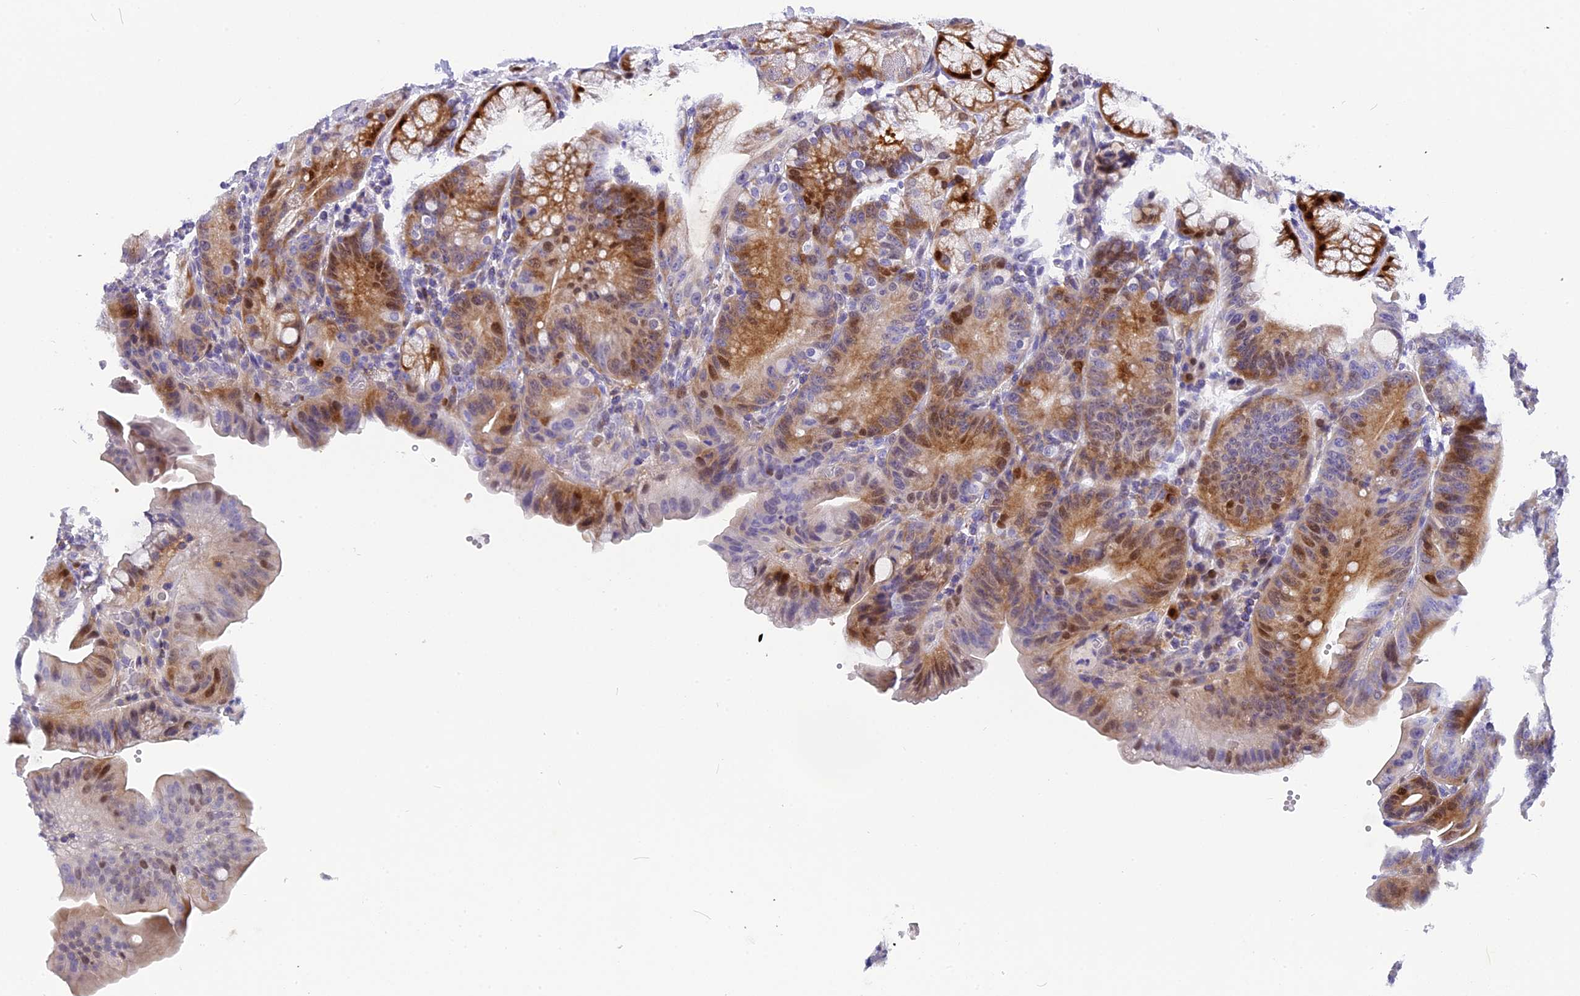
{"staining": {"intensity": "strong", "quantity": "25%-75%", "location": "cytoplasmic/membranous,nuclear"}, "tissue": "duodenum", "cell_type": "Glandular cells", "image_type": "normal", "snomed": [{"axis": "morphology", "description": "Normal tissue, NOS"}, {"axis": "topography", "description": "Duodenum"}], "caption": "Unremarkable duodenum demonstrates strong cytoplasmic/membranous,nuclear staining in about 25%-75% of glandular cells The staining is performed using DAB (3,3'-diaminobenzidine) brown chromogen to label protein expression. The nuclei are counter-stained blue using hematoxylin..", "gene": "NKPD1", "patient": {"sex": "male", "age": 54}}